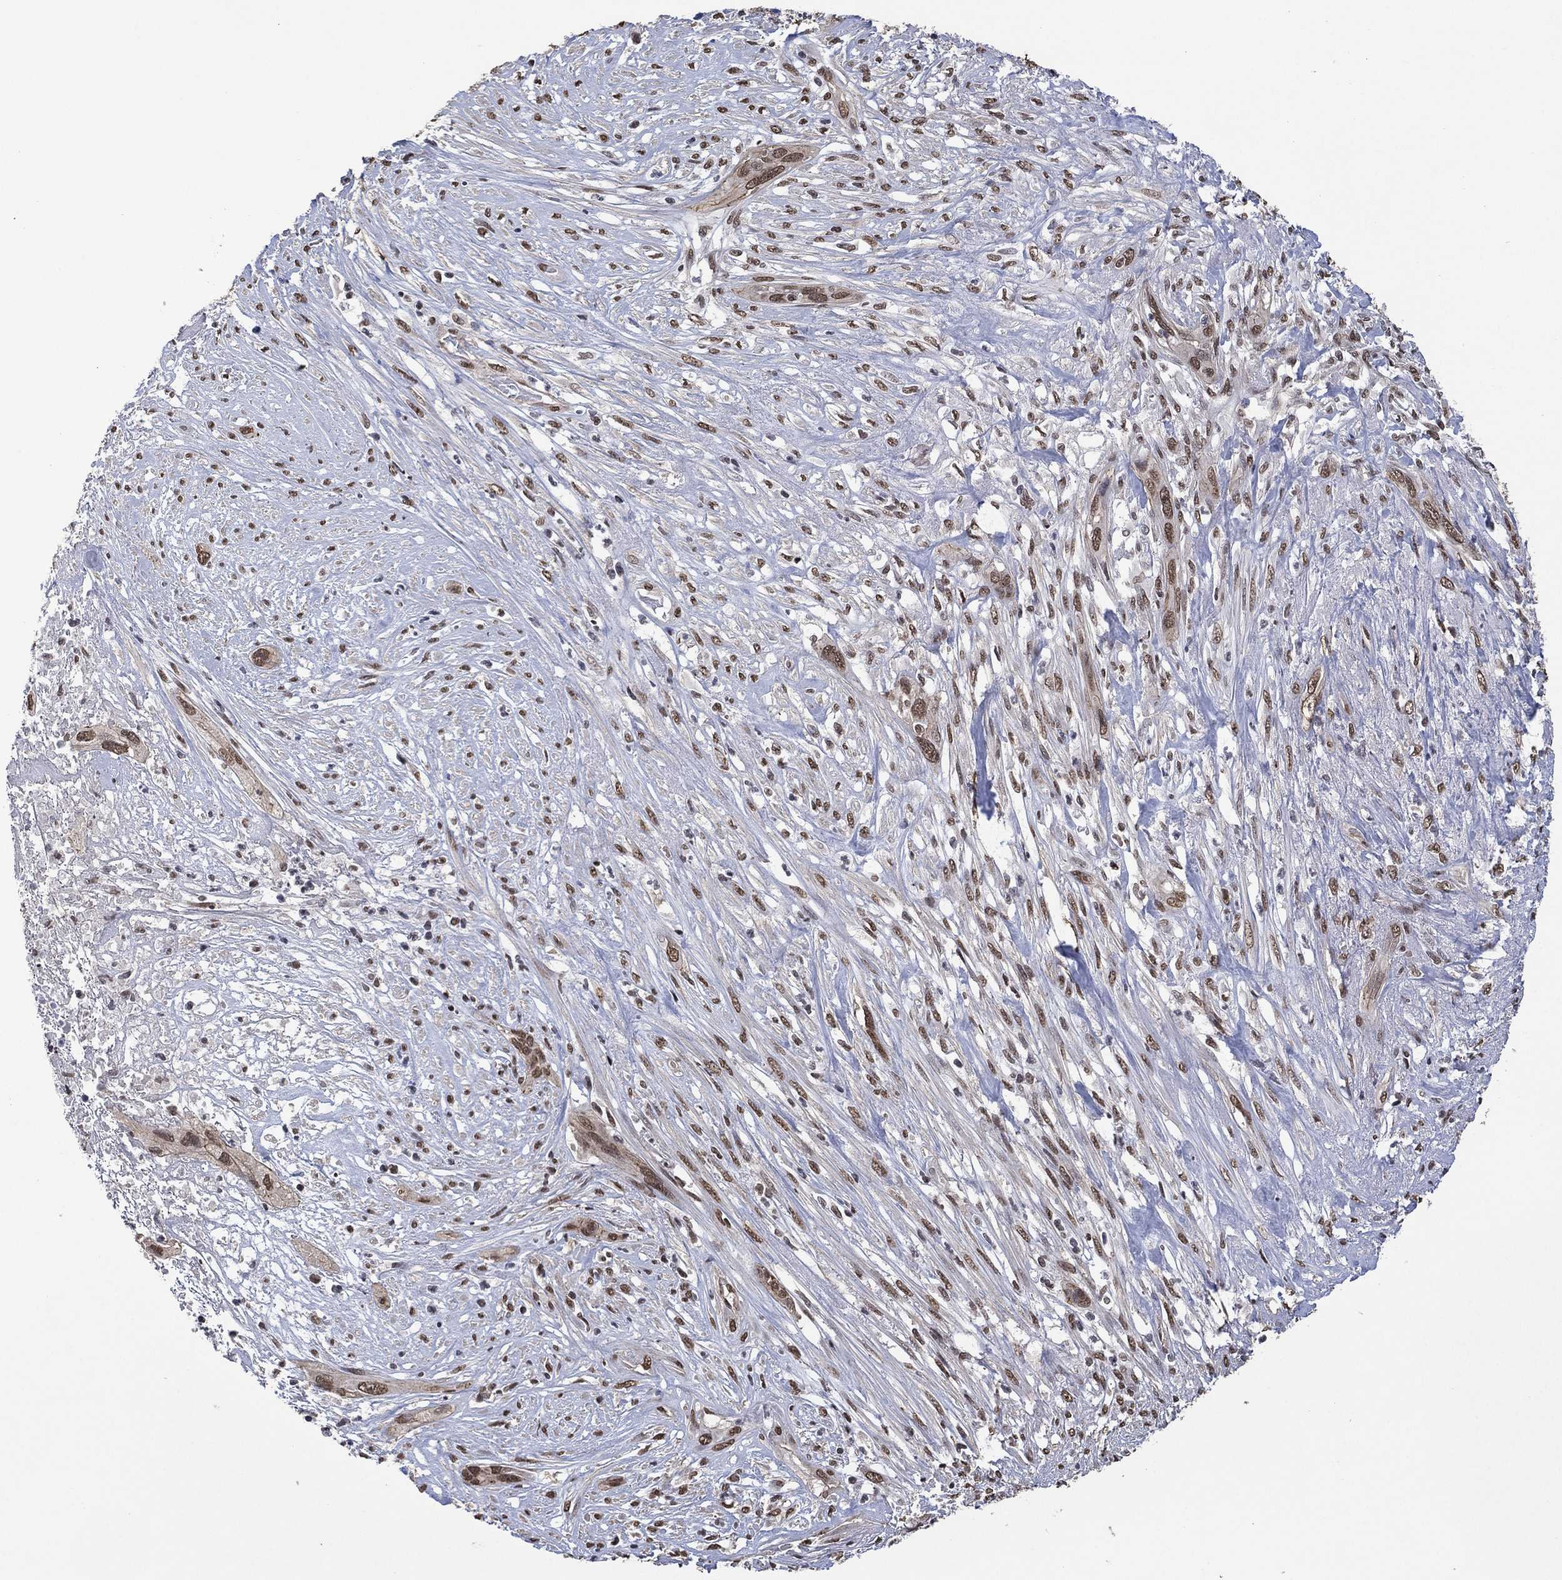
{"staining": {"intensity": "moderate", "quantity": "25%-75%", "location": "nuclear"}, "tissue": "cervical cancer", "cell_type": "Tumor cells", "image_type": "cancer", "snomed": [{"axis": "morphology", "description": "Squamous cell carcinoma, NOS"}, {"axis": "topography", "description": "Cervix"}], "caption": "Cervical squamous cell carcinoma tissue demonstrates moderate nuclear staining in approximately 25%-75% of tumor cells, visualized by immunohistochemistry.", "gene": "EHMT1", "patient": {"sex": "female", "age": 57}}